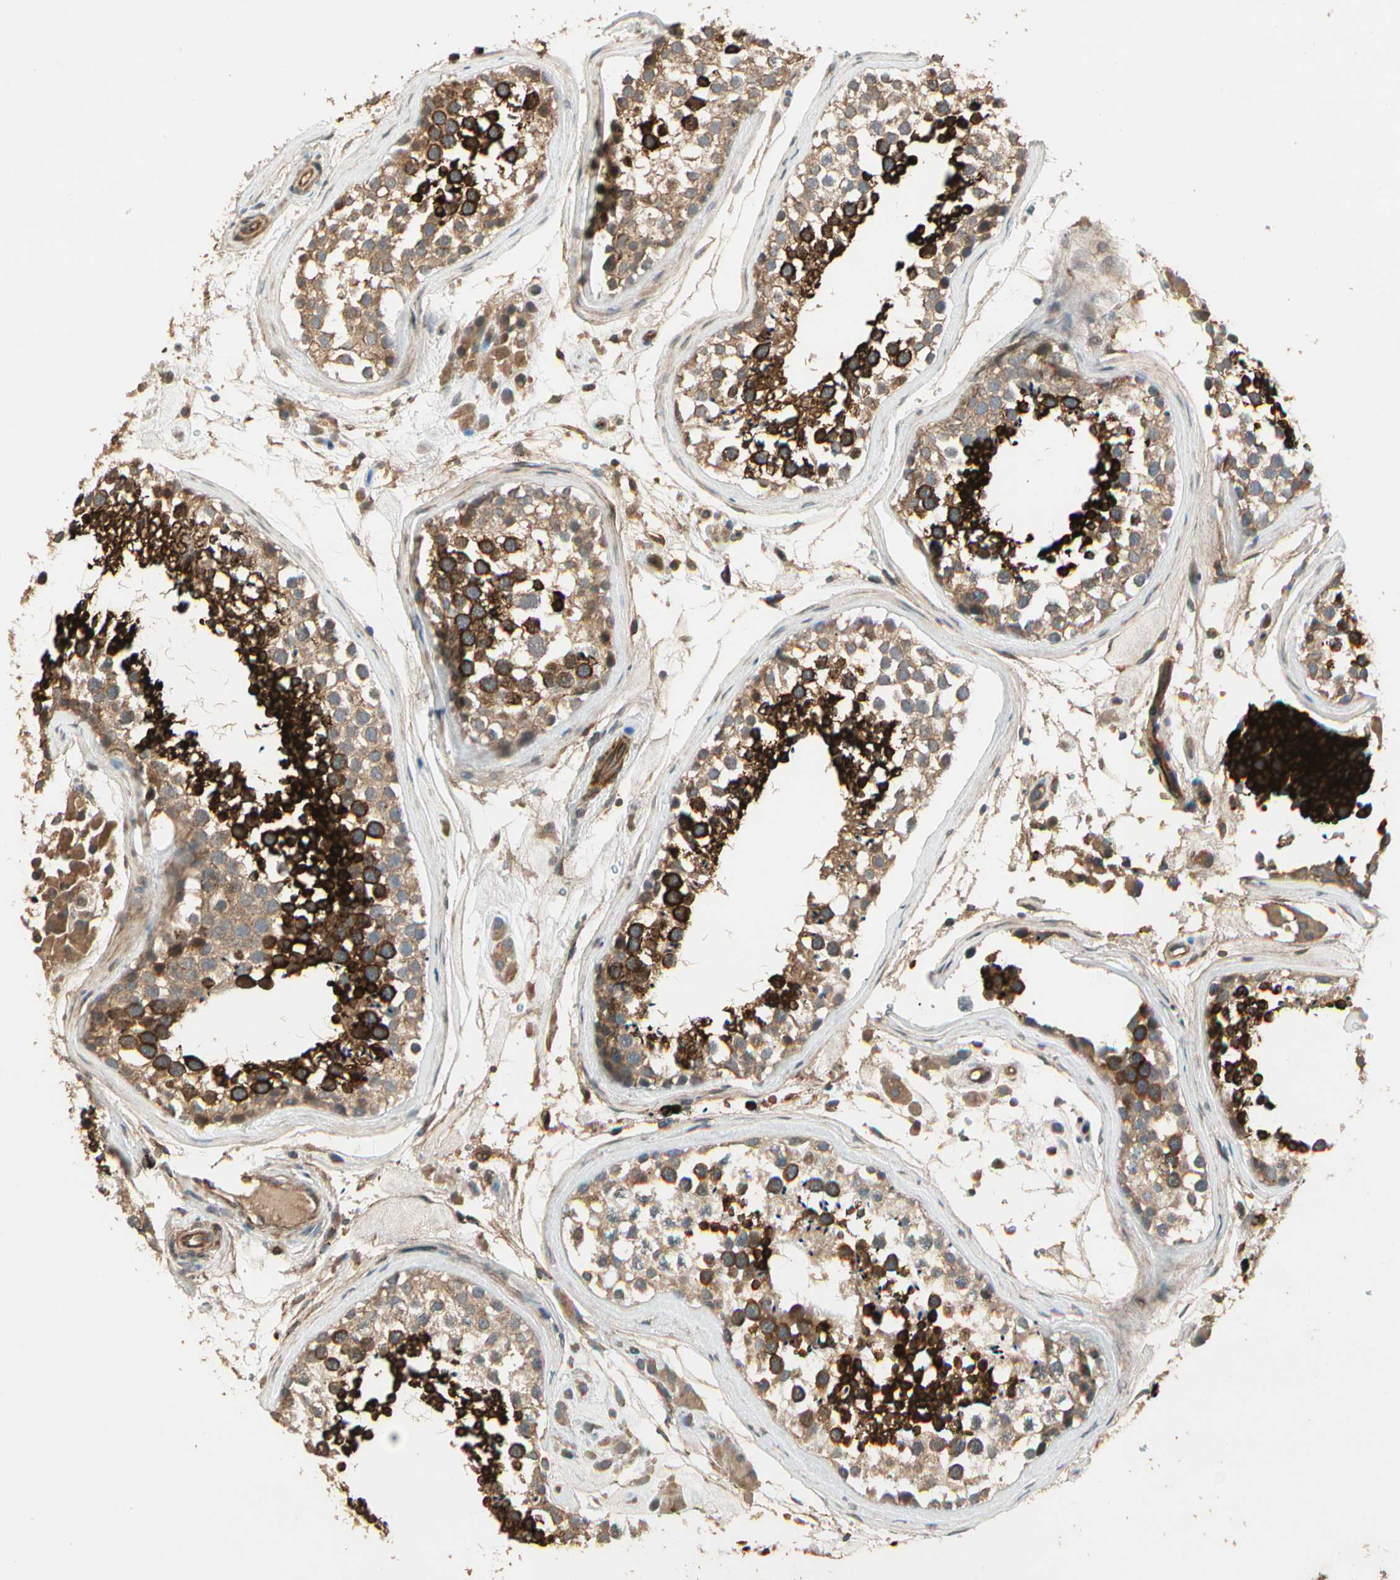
{"staining": {"intensity": "strong", "quantity": ">75%", "location": "cytoplasmic/membranous"}, "tissue": "testis", "cell_type": "Cells in seminiferous ducts", "image_type": "normal", "snomed": [{"axis": "morphology", "description": "Normal tissue, NOS"}, {"axis": "topography", "description": "Testis"}], "caption": "Human testis stained for a protein (brown) reveals strong cytoplasmic/membranous positive expression in approximately >75% of cells in seminiferous ducts.", "gene": "ACVR1", "patient": {"sex": "male", "age": 46}}